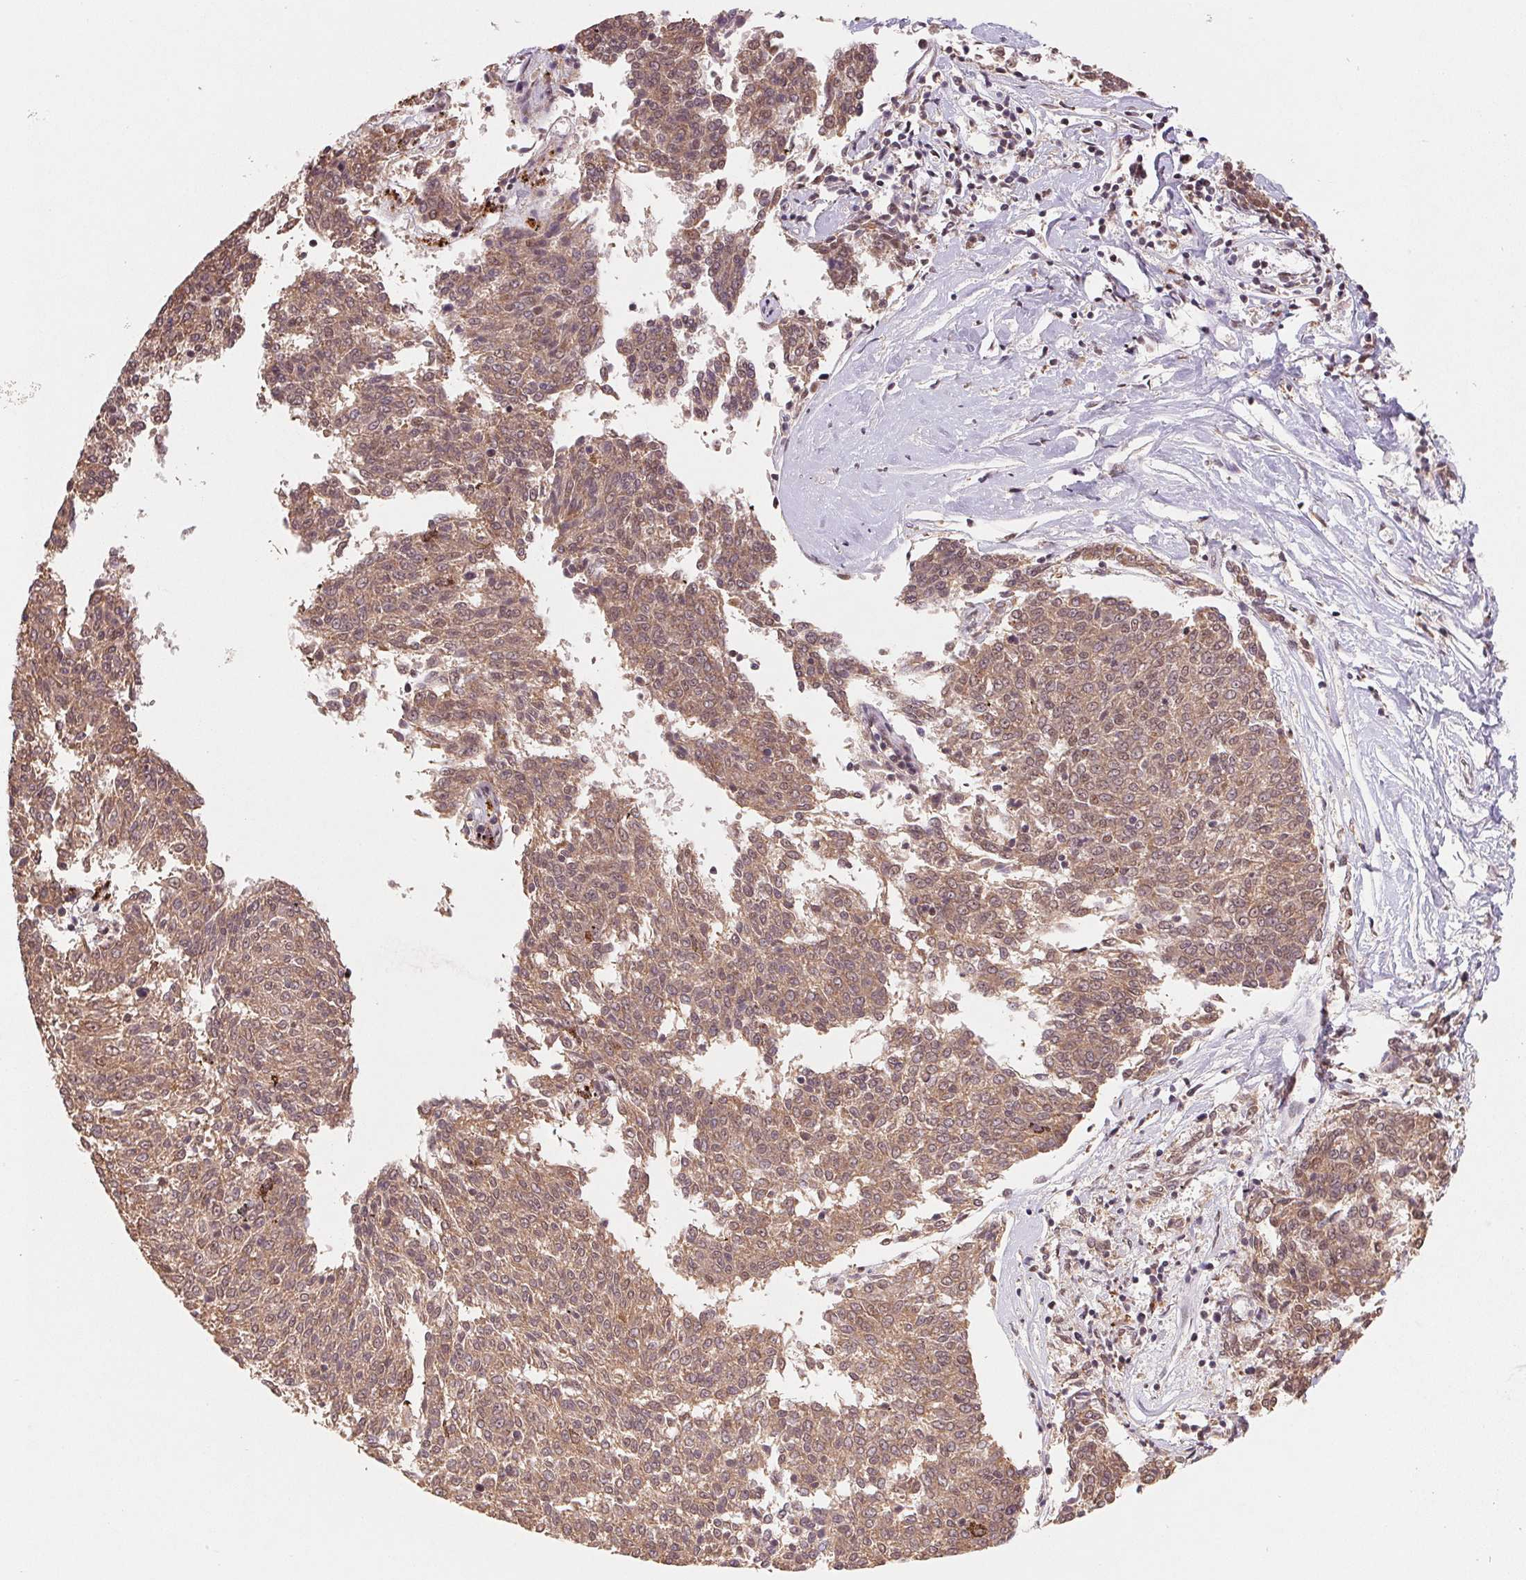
{"staining": {"intensity": "moderate", "quantity": ">75%", "location": "cytoplasmic/membranous,nuclear"}, "tissue": "melanoma", "cell_type": "Tumor cells", "image_type": "cancer", "snomed": [{"axis": "morphology", "description": "Malignant melanoma, NOS"}, {"axis": "topography", "description": "Skin"}], "caption": "Approximately >75% of tumor cells in malignant melanoma demonstrate moderate cytoplasmic/membranous and nuclear protein positivity as visualized by brown immunohistochemical staining.", "gene": "SNRPG", "patient": {"sex": "female", "age": 72}}